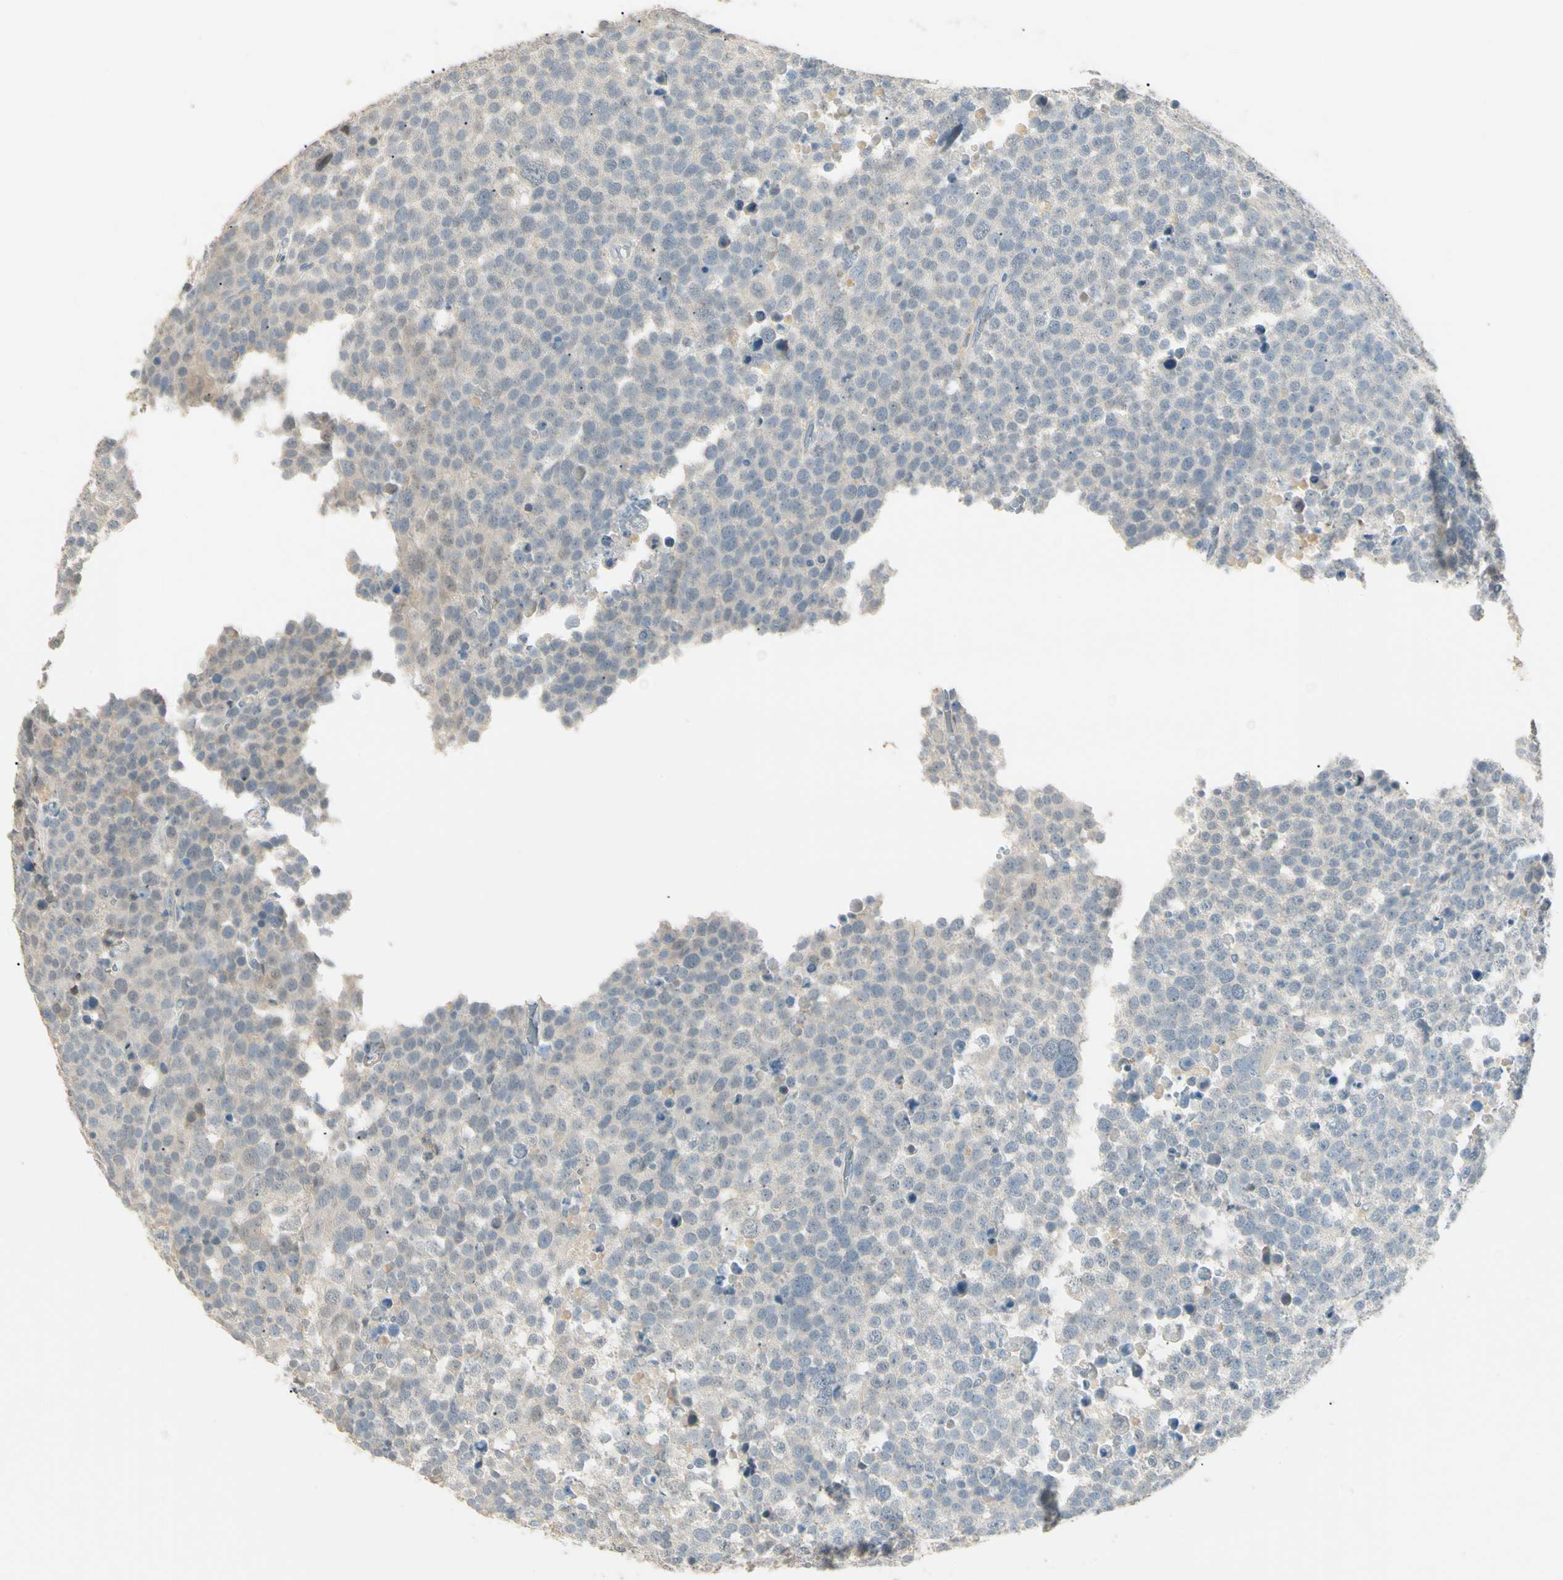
{"staining": {"intensity": "weak", "quantity": "<25%", "location": "cytoplasmic/membranous"}, "tissue": "testis cancer", "cell_type": "Tumor cells", "image_type": "cancer", "snomed": [{"axis": "morphology", "description": "Seminoma, NOS"}, {"axis": "topography", "description": "Testis"}], "caption": "An immunohistochemistry (IHC) image of testis cancer is shown. There is no staining in tumor cells of testis cancer.", "gene": "GNE", "patient": {"sex": "male", "age": 71}}